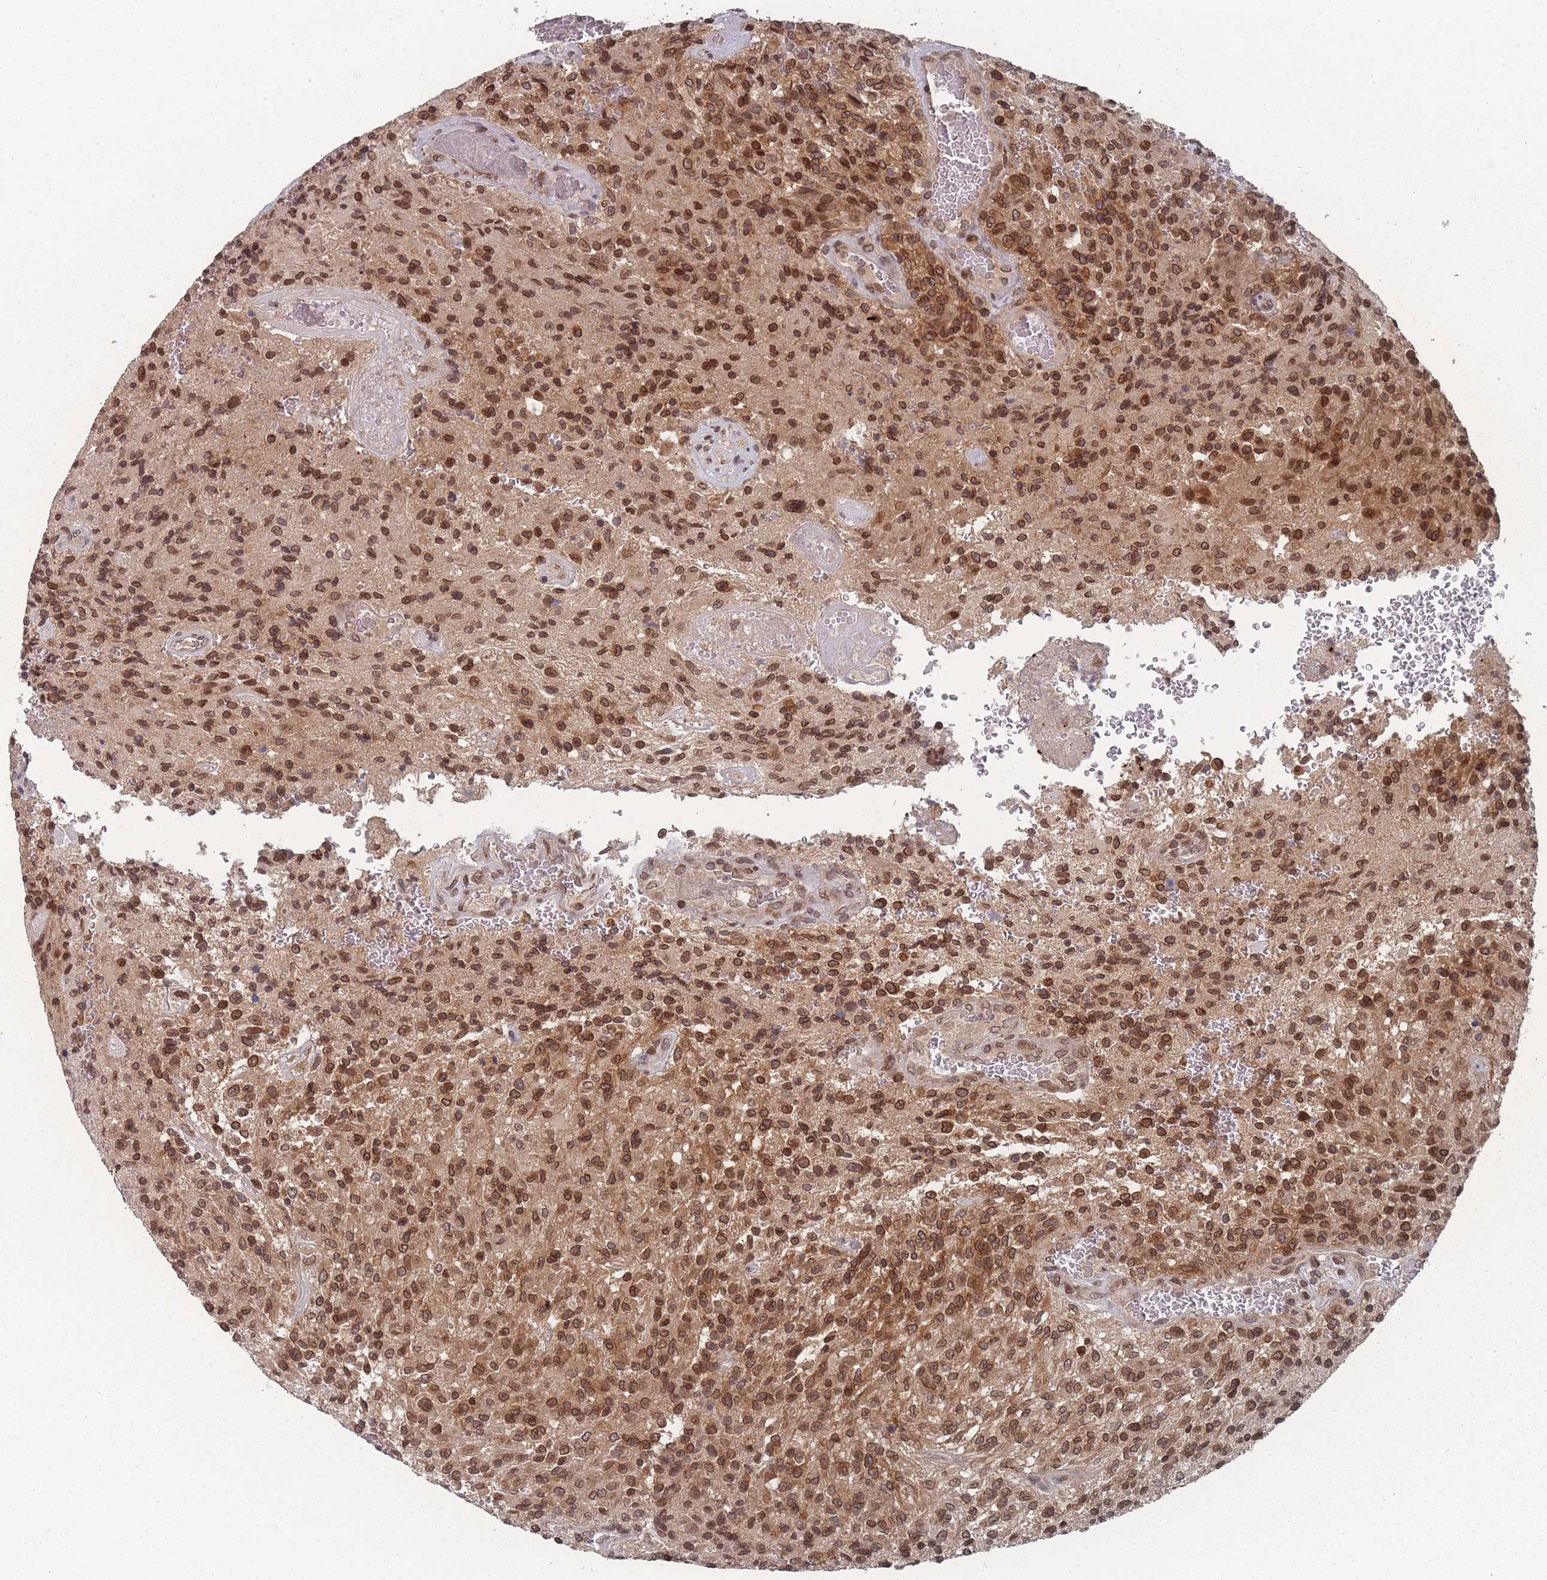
{"staining": {"intensity": "moderate", "quantity": ">75%", "location": "cytoplasmic/membranous,nuclear"}, "tissue": "glioma", "cell_type": "Tumor cells", "image_type": "cancer", "snomed": [{"axis": "morphology", "description": "Normal tissue, NOS"}, {"axis": "morphology", "description": "Glioma, malignant, High grade"}, {"axis": "topography", "description": "Cerebral cortex"}], "caption": "Moderate cytoplasmic/membranous and nuclear expression for a protein is seen in about >75% of tumor cells of malignant high-grade glioma using immunohistochemistry.", "gene": "TBC1D25", "patient": {"sex": "male", "age": 56}}